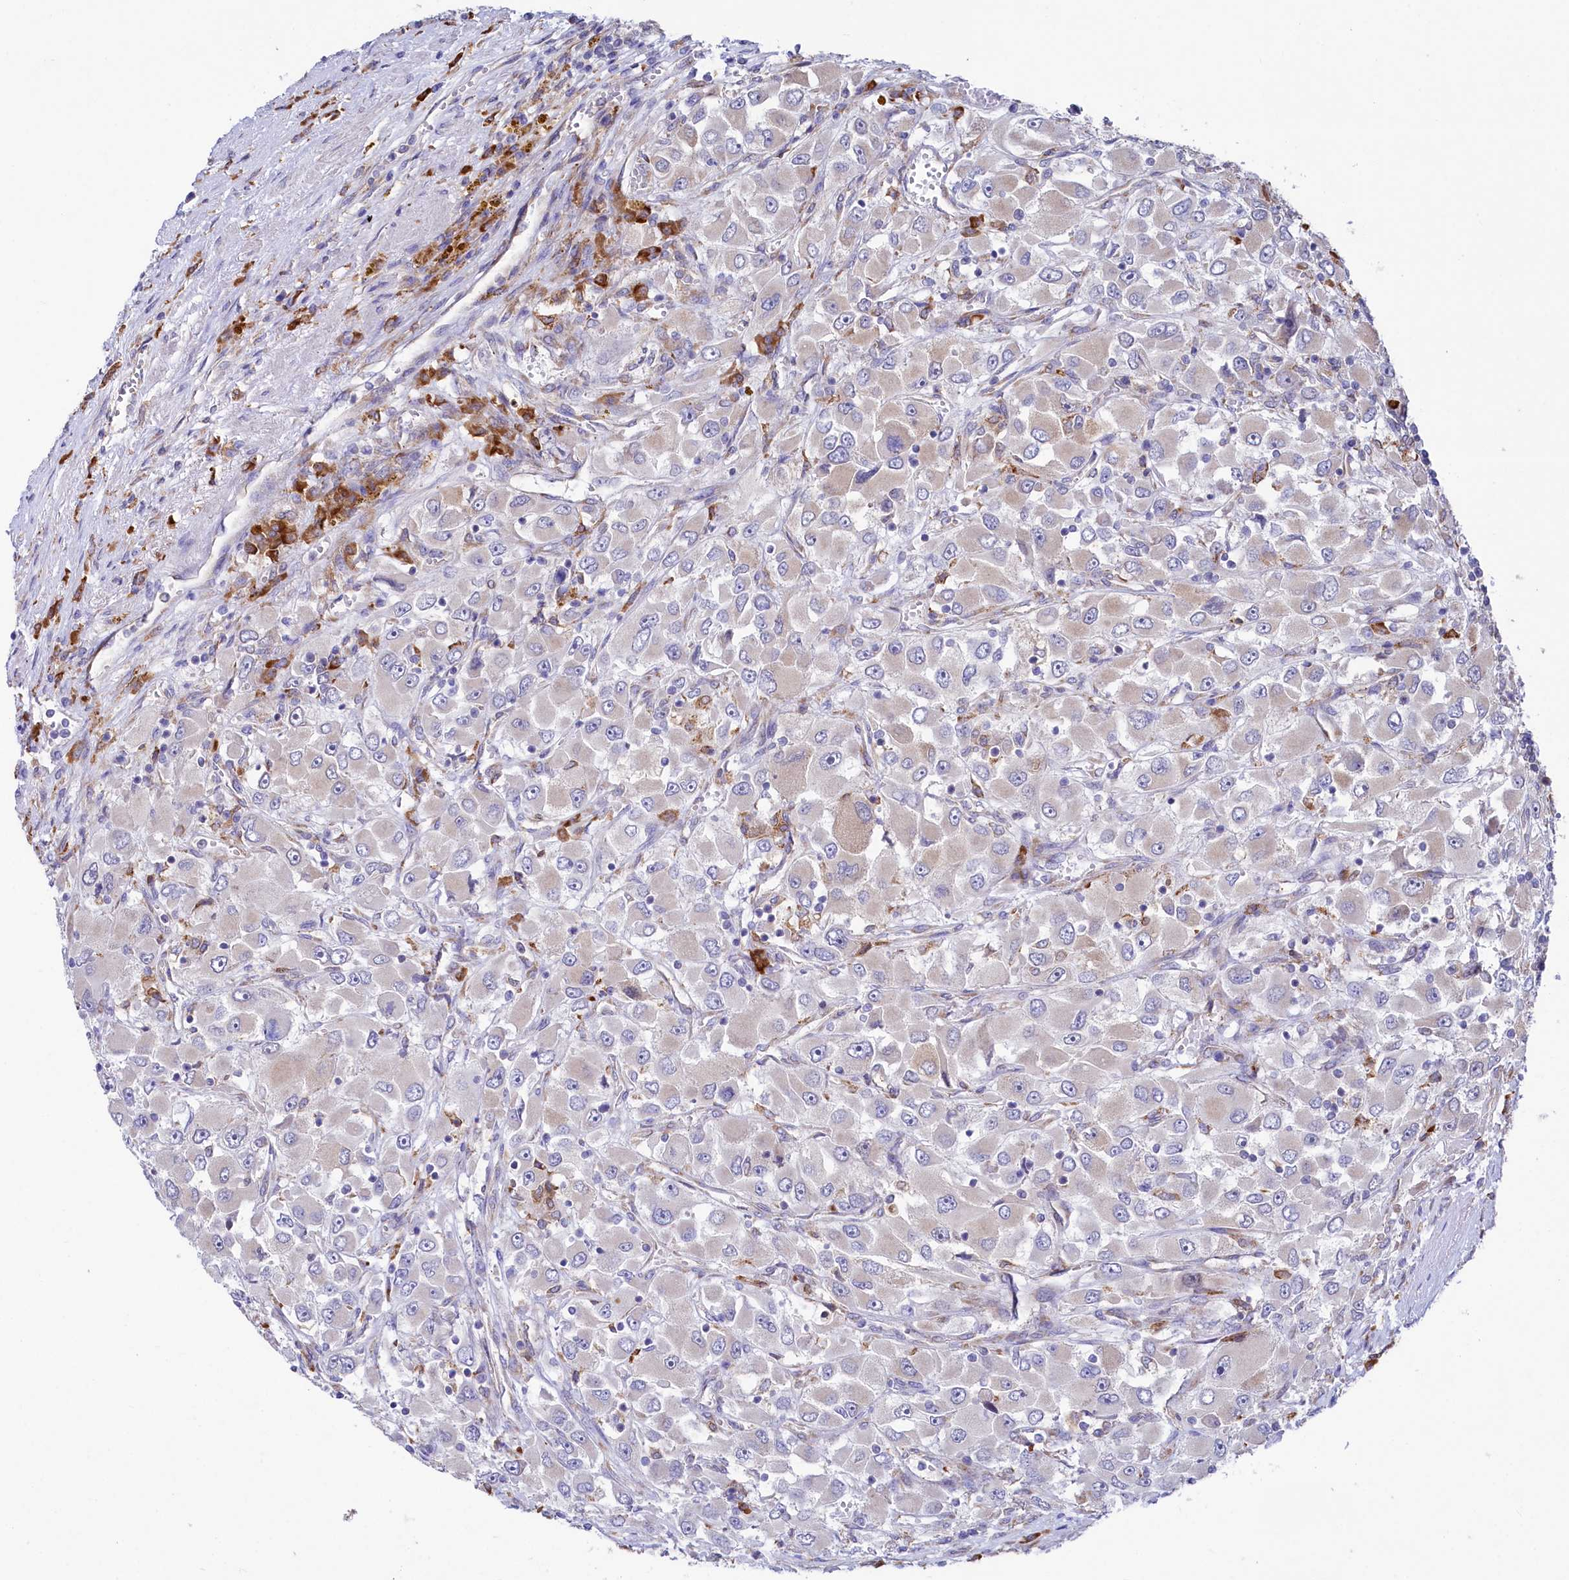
{"staining": {"intensity": "negative", "quantity": "none", "location": "none"}, "tissue": "renal cancer", "cell_type": "Tumor cells", "image_type": "cancer", "snomed": [{"axis": "morphology", "description": "Adenocarcinoma, NOS"}, {"axis": "topography", "description": "Kidney"}], "caption": "High power microscopy image of an IHC micrograph of renal cancer (adenocarcinoma), revealing no significant staining in tumor cells. (Immunohistochemistry (ihc), brightfield microscopy, high magnification).", "gene": "CHID1", "patient": {"sex": "female", "age": 52}}